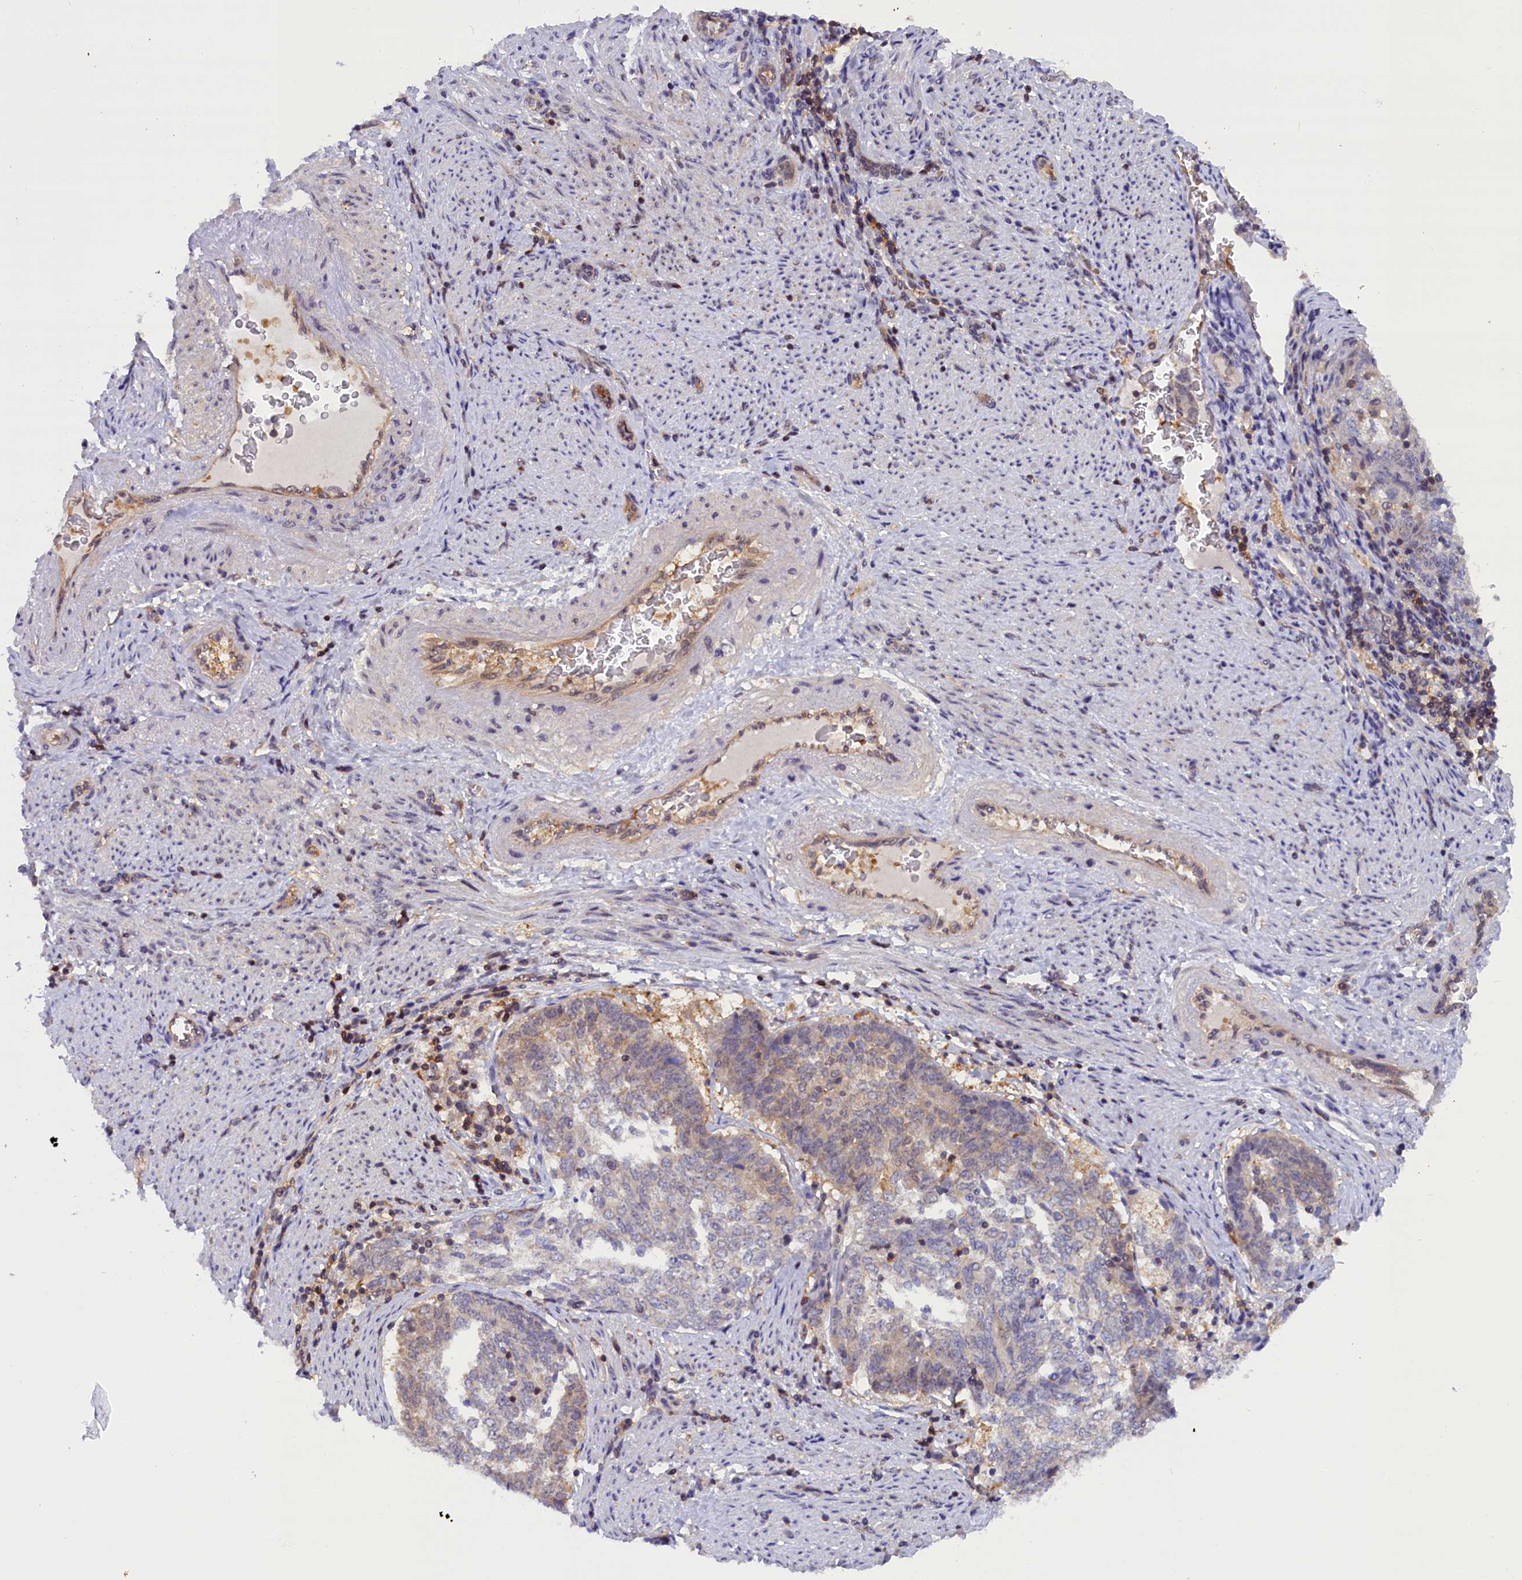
{"staining": {"intensity": "weak", "quantity": "25%-75%", "location": "cytoplasmic/membranous"}, "tissue": "endometrial cancer", "cell_type": "Tumor cells", "image_type": "cancer", "snomed": [{"axis": "morphology", "description": "Adenocarcinoma, NOS"}, {"axis": "topography", "description": "Endometrium"}], "caption": "Endometrial adenocarcinoma stained for a protein (brown) displays weak cytoplasmic/membranous positive expression in about 25%-75% of tumor cells.", "gene": "TBCB", "patient": {"sex": "female", "age": 80}}